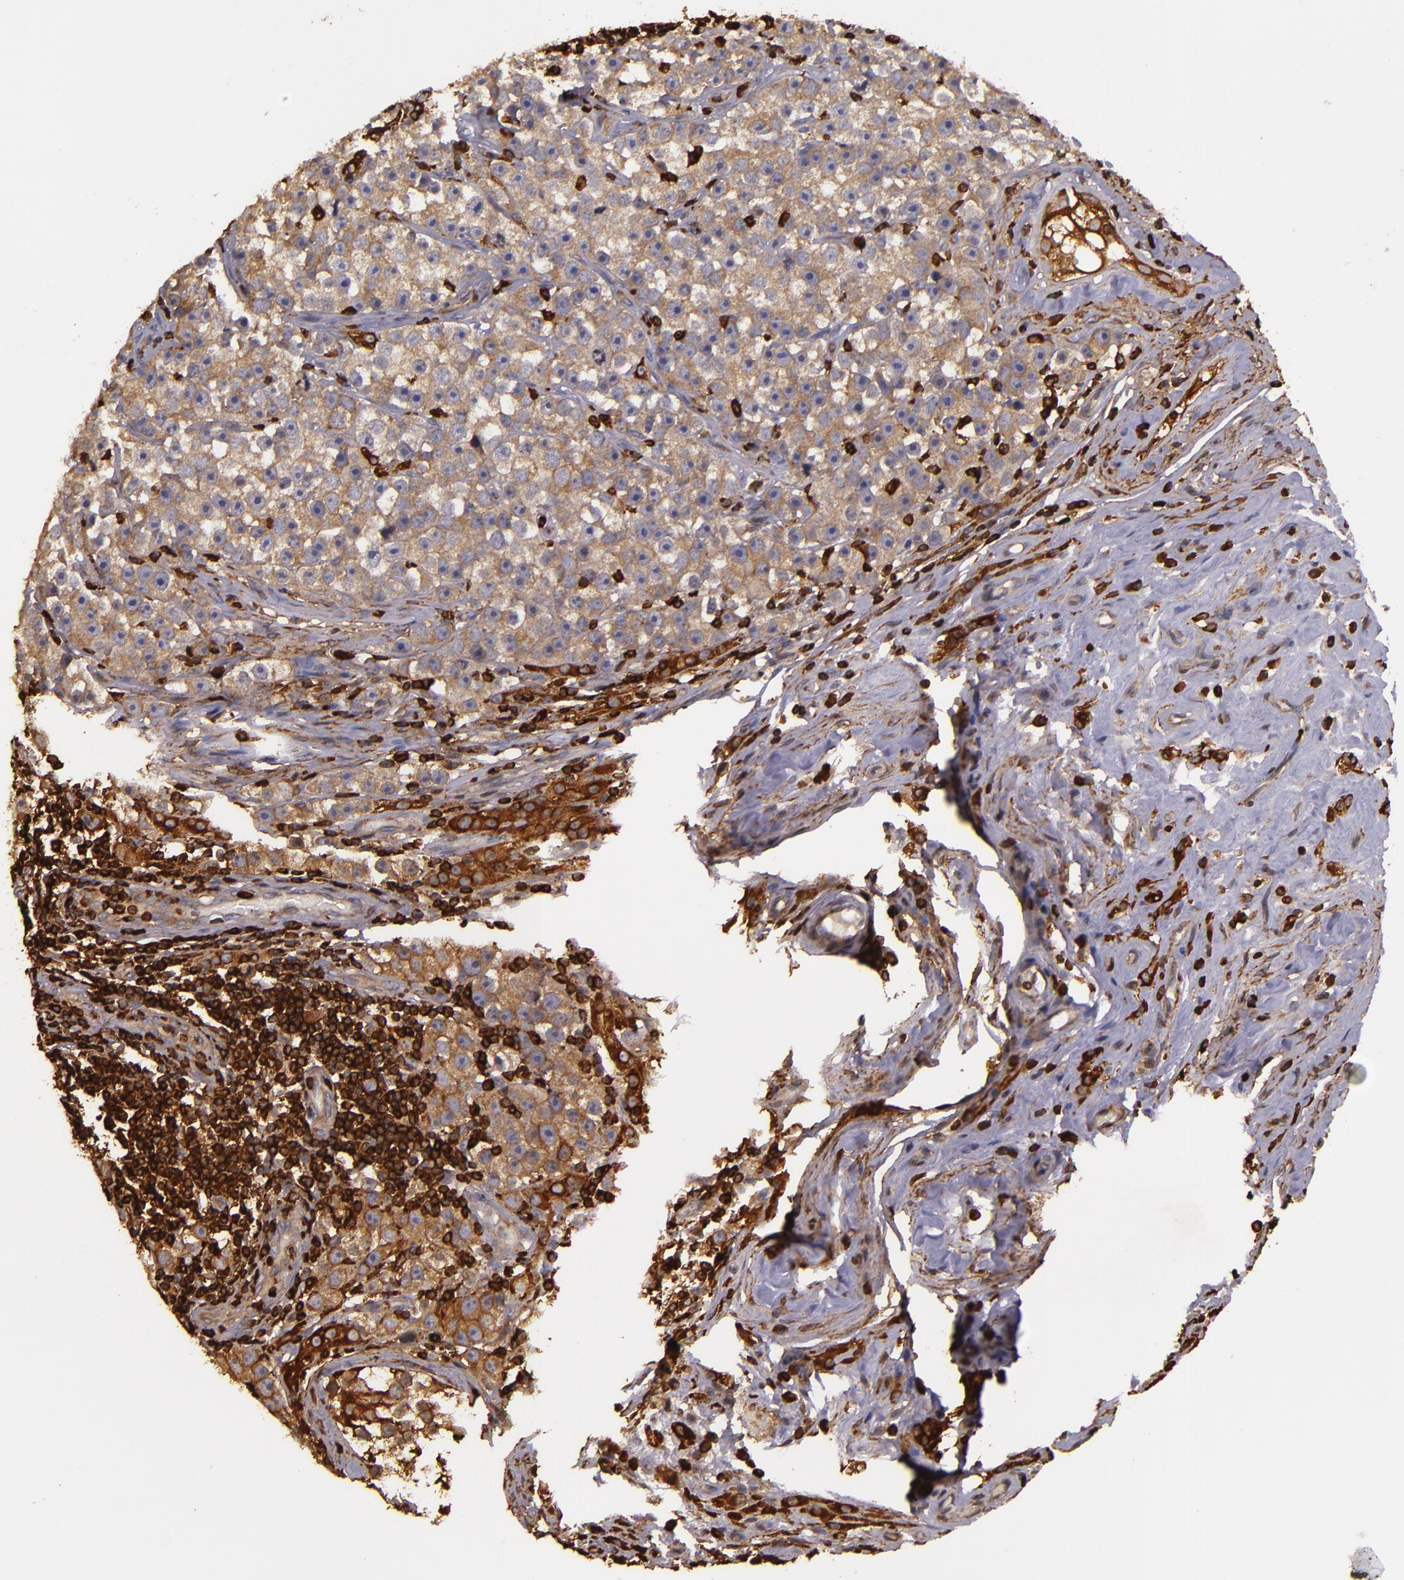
{"staining": {"intensity": "strong", "quantity": ">75%", "location": "cytoplasmic/membranous"}, "tissue": "testis cancer", "cell_type": "Tumor cells", "image_type": "cancer", "snomed": [{"axis": "morphology", "description": "Seminoma, NOS"}, {"axis": "topography", "description": "Testis"}], "caption": "Human testis seminoma stained with a brown dye shows strong cytoplasmic/membranous positive positivity in approximately >75% of tumor cells.", "gene": "SLC9A3R1", "patient": {"sex": "male", "age": 32}}